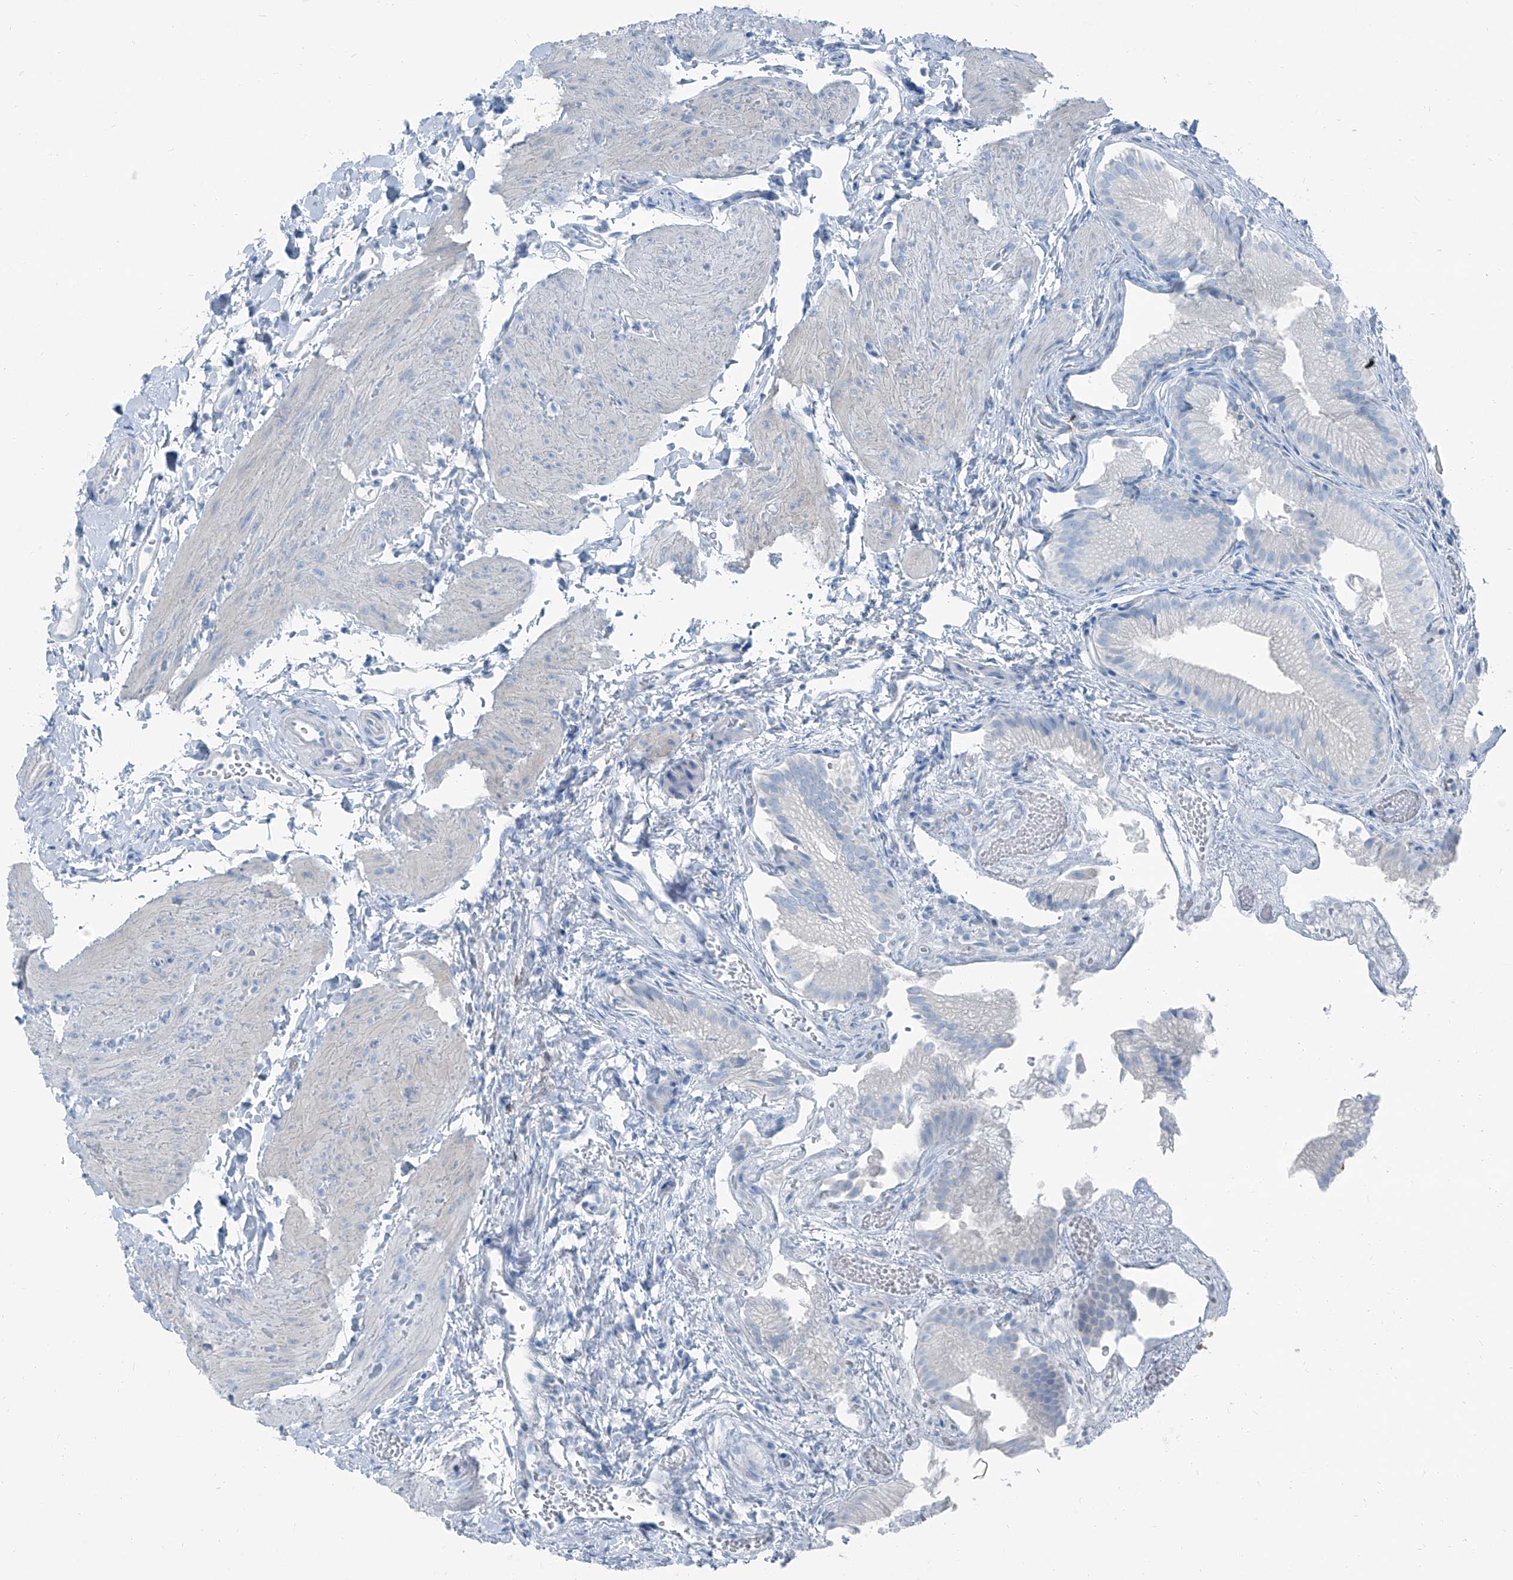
{"staining": {"intensity": "negative", "quantity": "none", "location": "none"}, "tissue": "gallbladder", "cell_type": "Glandular cells", "image_type": "normal", "snomed": [{"axis": "morphology", "description": "Normal tissue, NOS"}, {"axis": "topography", "description": "Gallbladder"}], "caption": "A high-resolution image shows immunohistochemistry staining of unremarkable gallbladder, which displays no significant positivity in glandular cells.", "gene": "RGN", "patient": {"sex": "female", "age": 30}}